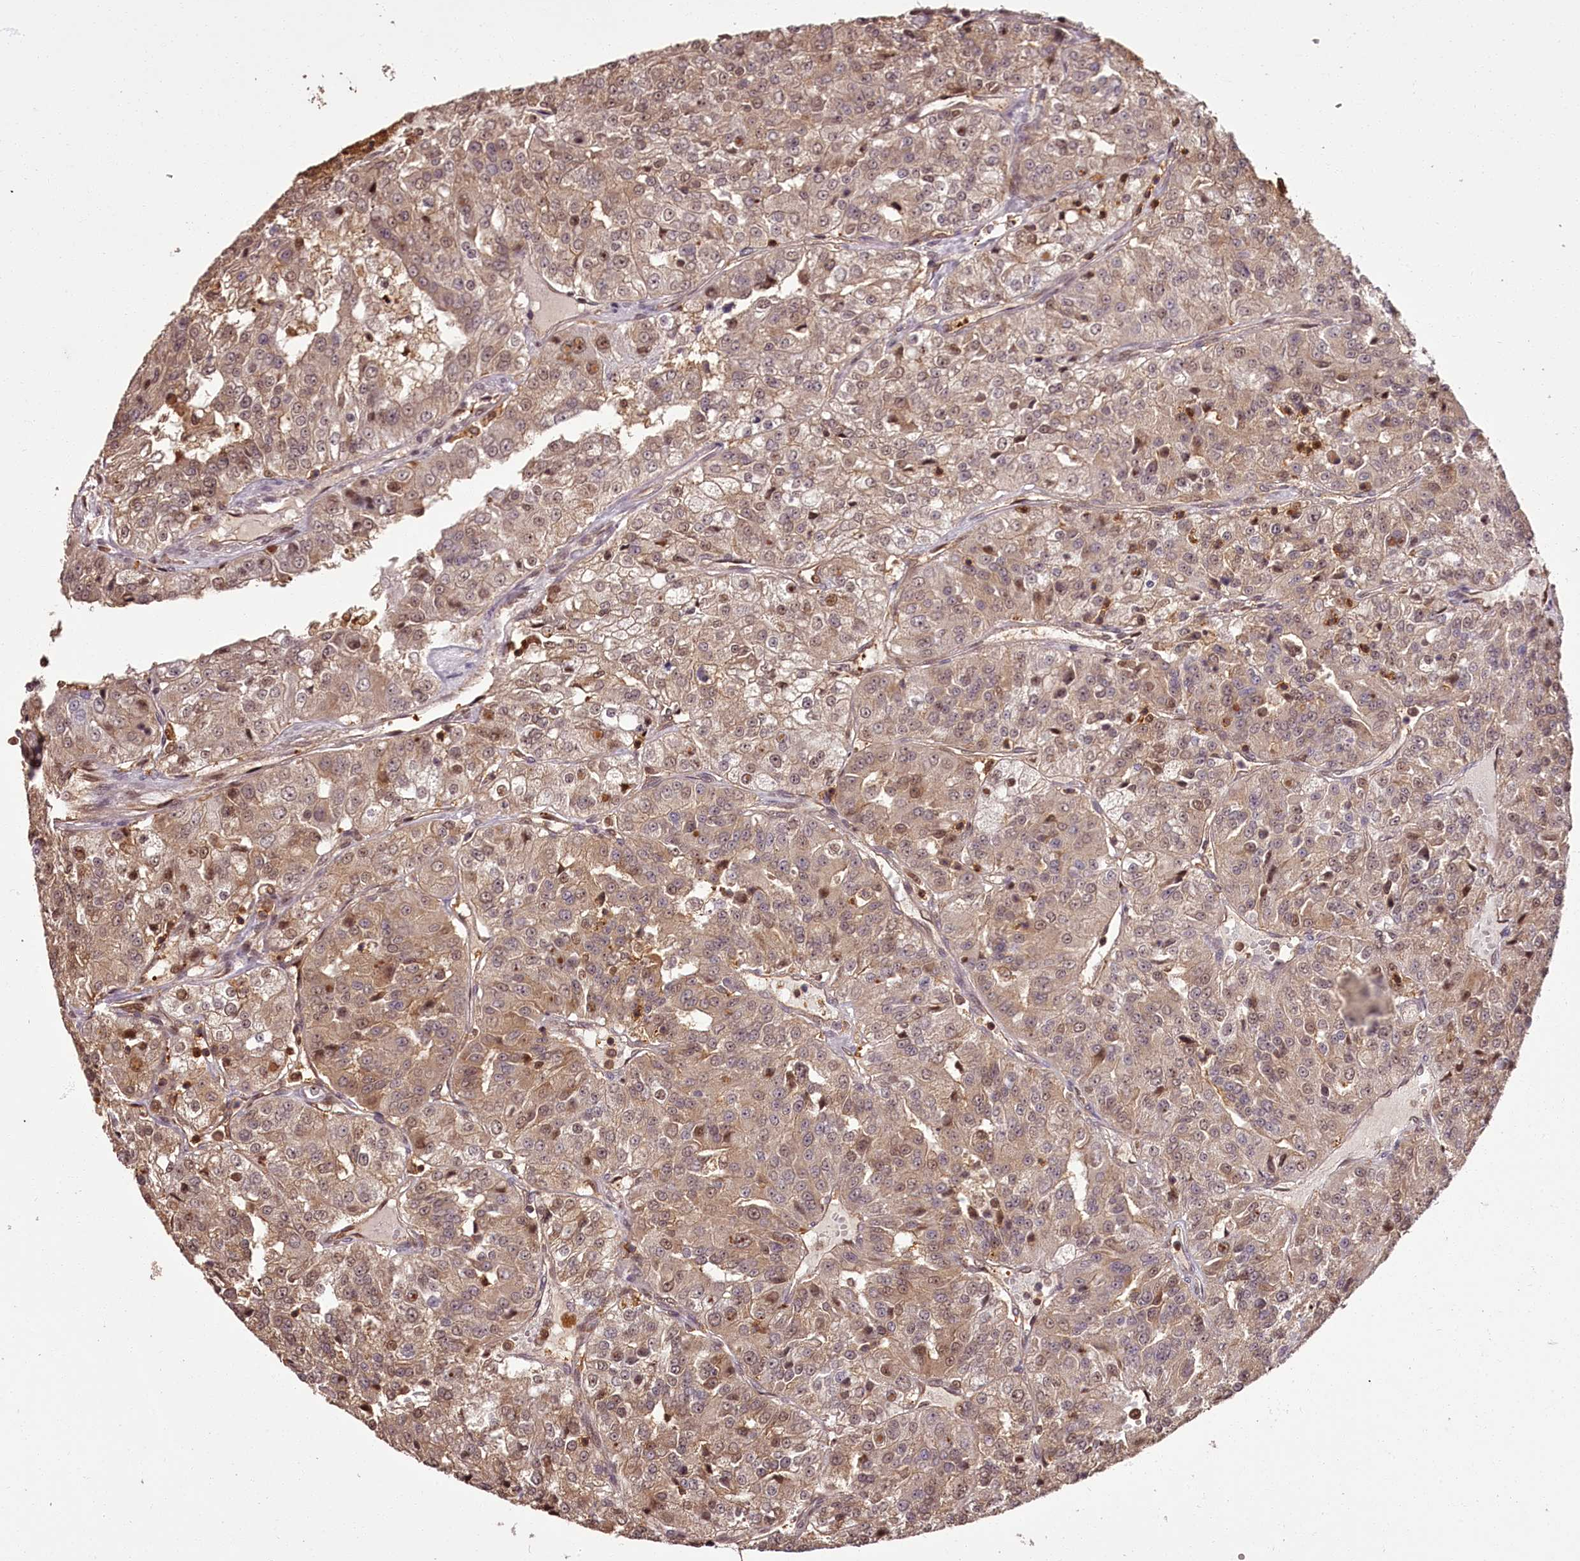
{"staining": {"intensity": "moderate", "quantity": ">75%", "location": "cytoplasmic/membranous,nuclear"}, "tissue": "renal cancer", "cell_type": "Tumor cells", "image_type": "cancer", "snomed": [{"axis": "morphology", "description": "Adenocarcinoma, NOS"}, {"axis": "topography", "description": "Kidney"}], "caption": "Protein analysis of renal cancer (adenocarcinoma) tissue displays moderate cytoplasmic/membranous and nuclear expression in about >75% of tumor cells.", "gene": "NPRL2", "patient": {"sex": "female", "age": 63}}